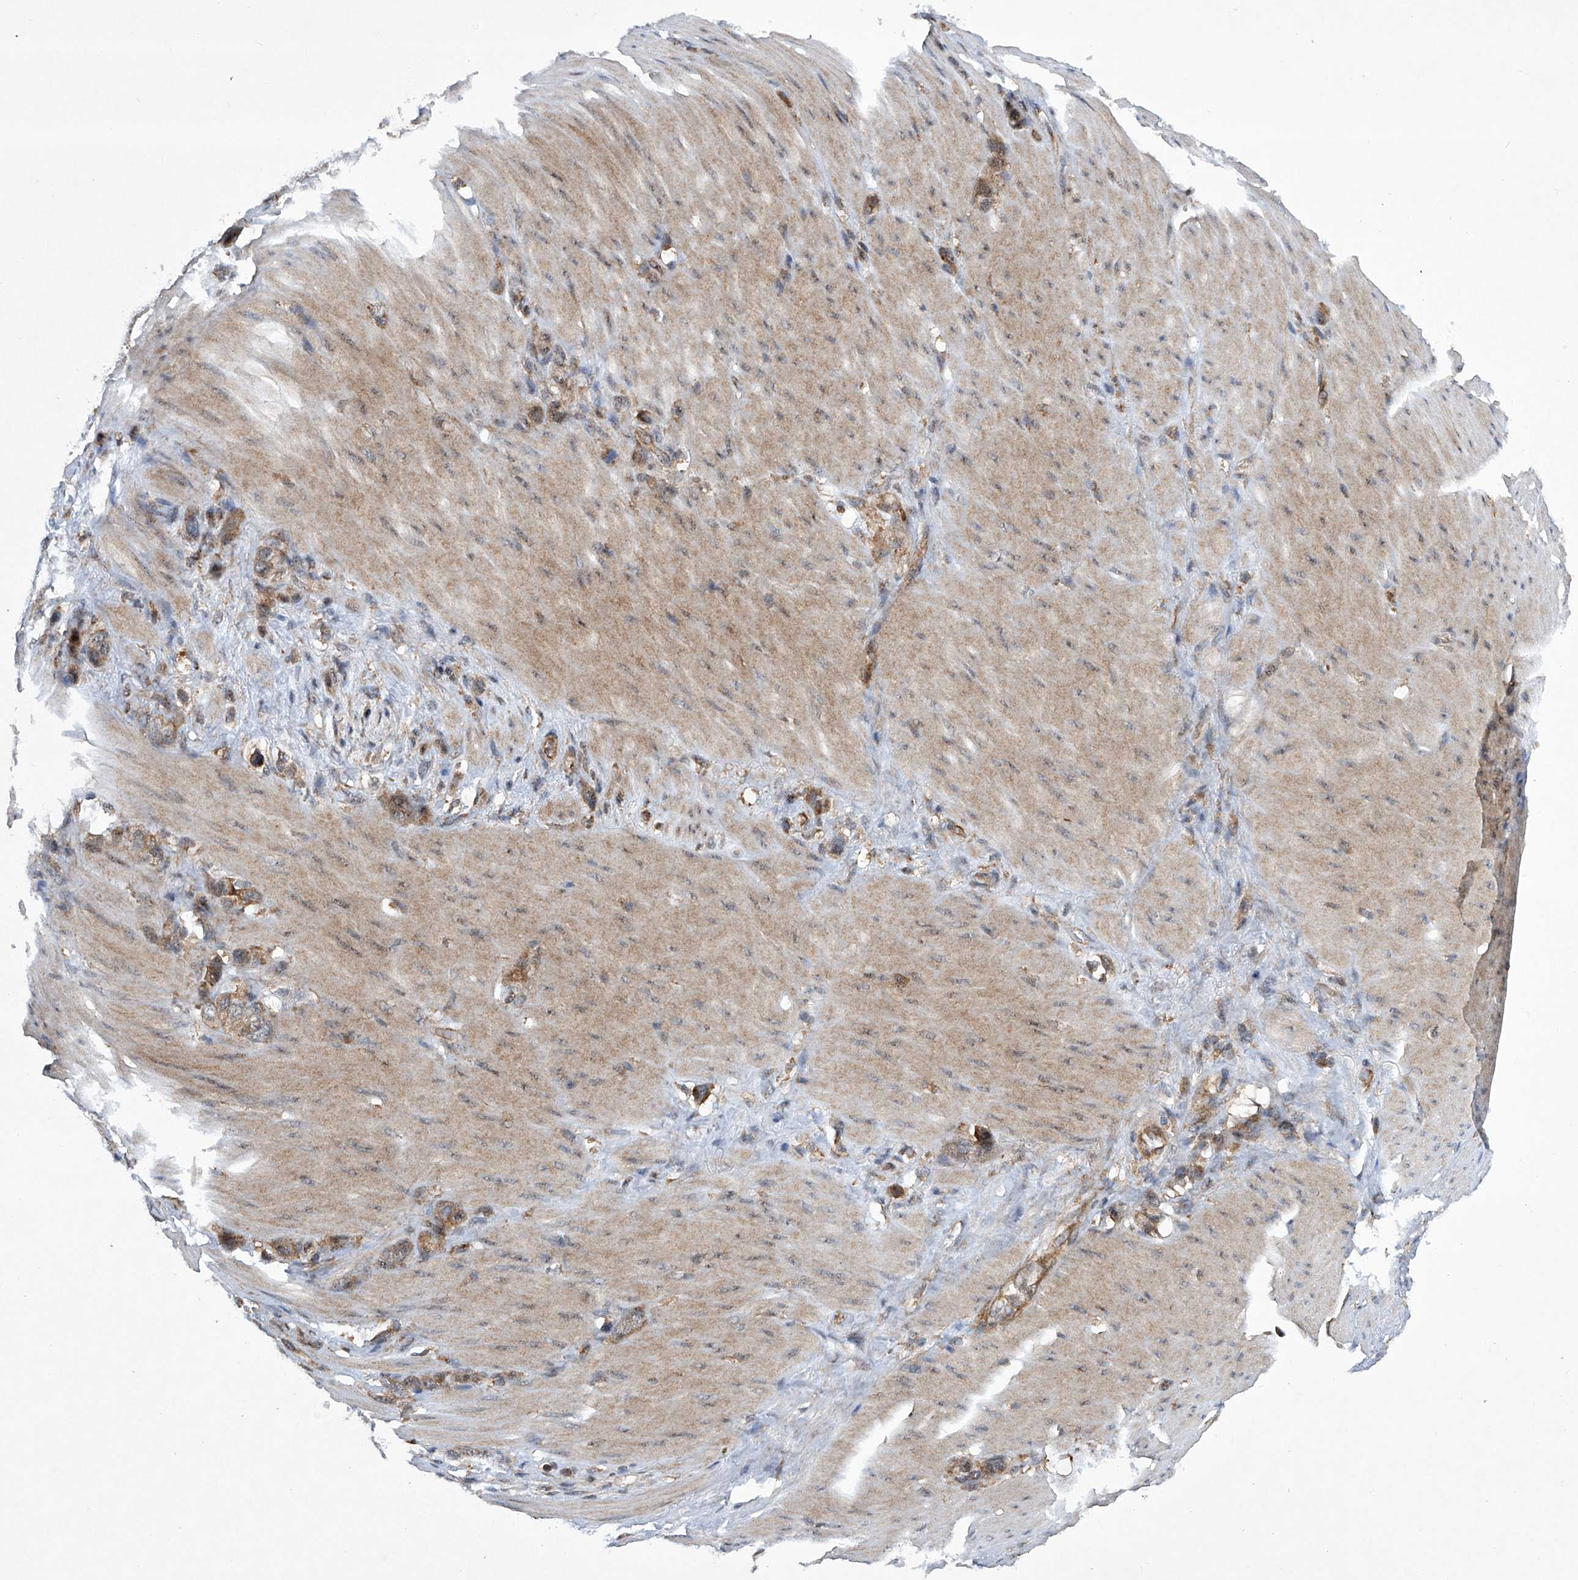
{"staining": {"intensity": "weak", "quantity": ">75%", "location": "cytoplasmic/membranous"}, "tissue": "stomach cancer", "cell_type": "Tumor cells", "image_type": "cancer", "snomed": [{"axis": "morphology", "description": "Normal tissue, NOS"}, {"axis": "morphology", "description": "Adenocarcinoma, NOS"}, {"axis": "morphology", "description": "Adenocarcinoma, High grade"}, {"axis": "topography", "description": "Stomach, upper"}, {"axis": "topography", "description": "Stomach"}], "caption": "Immunohistochemical staining of stomach cancer exhibits weak cytoplasmic/membranous protein expression in about >75% of tumor cells.", "gene": "CISH", "patient": {"sex": "female", "age": 65}}